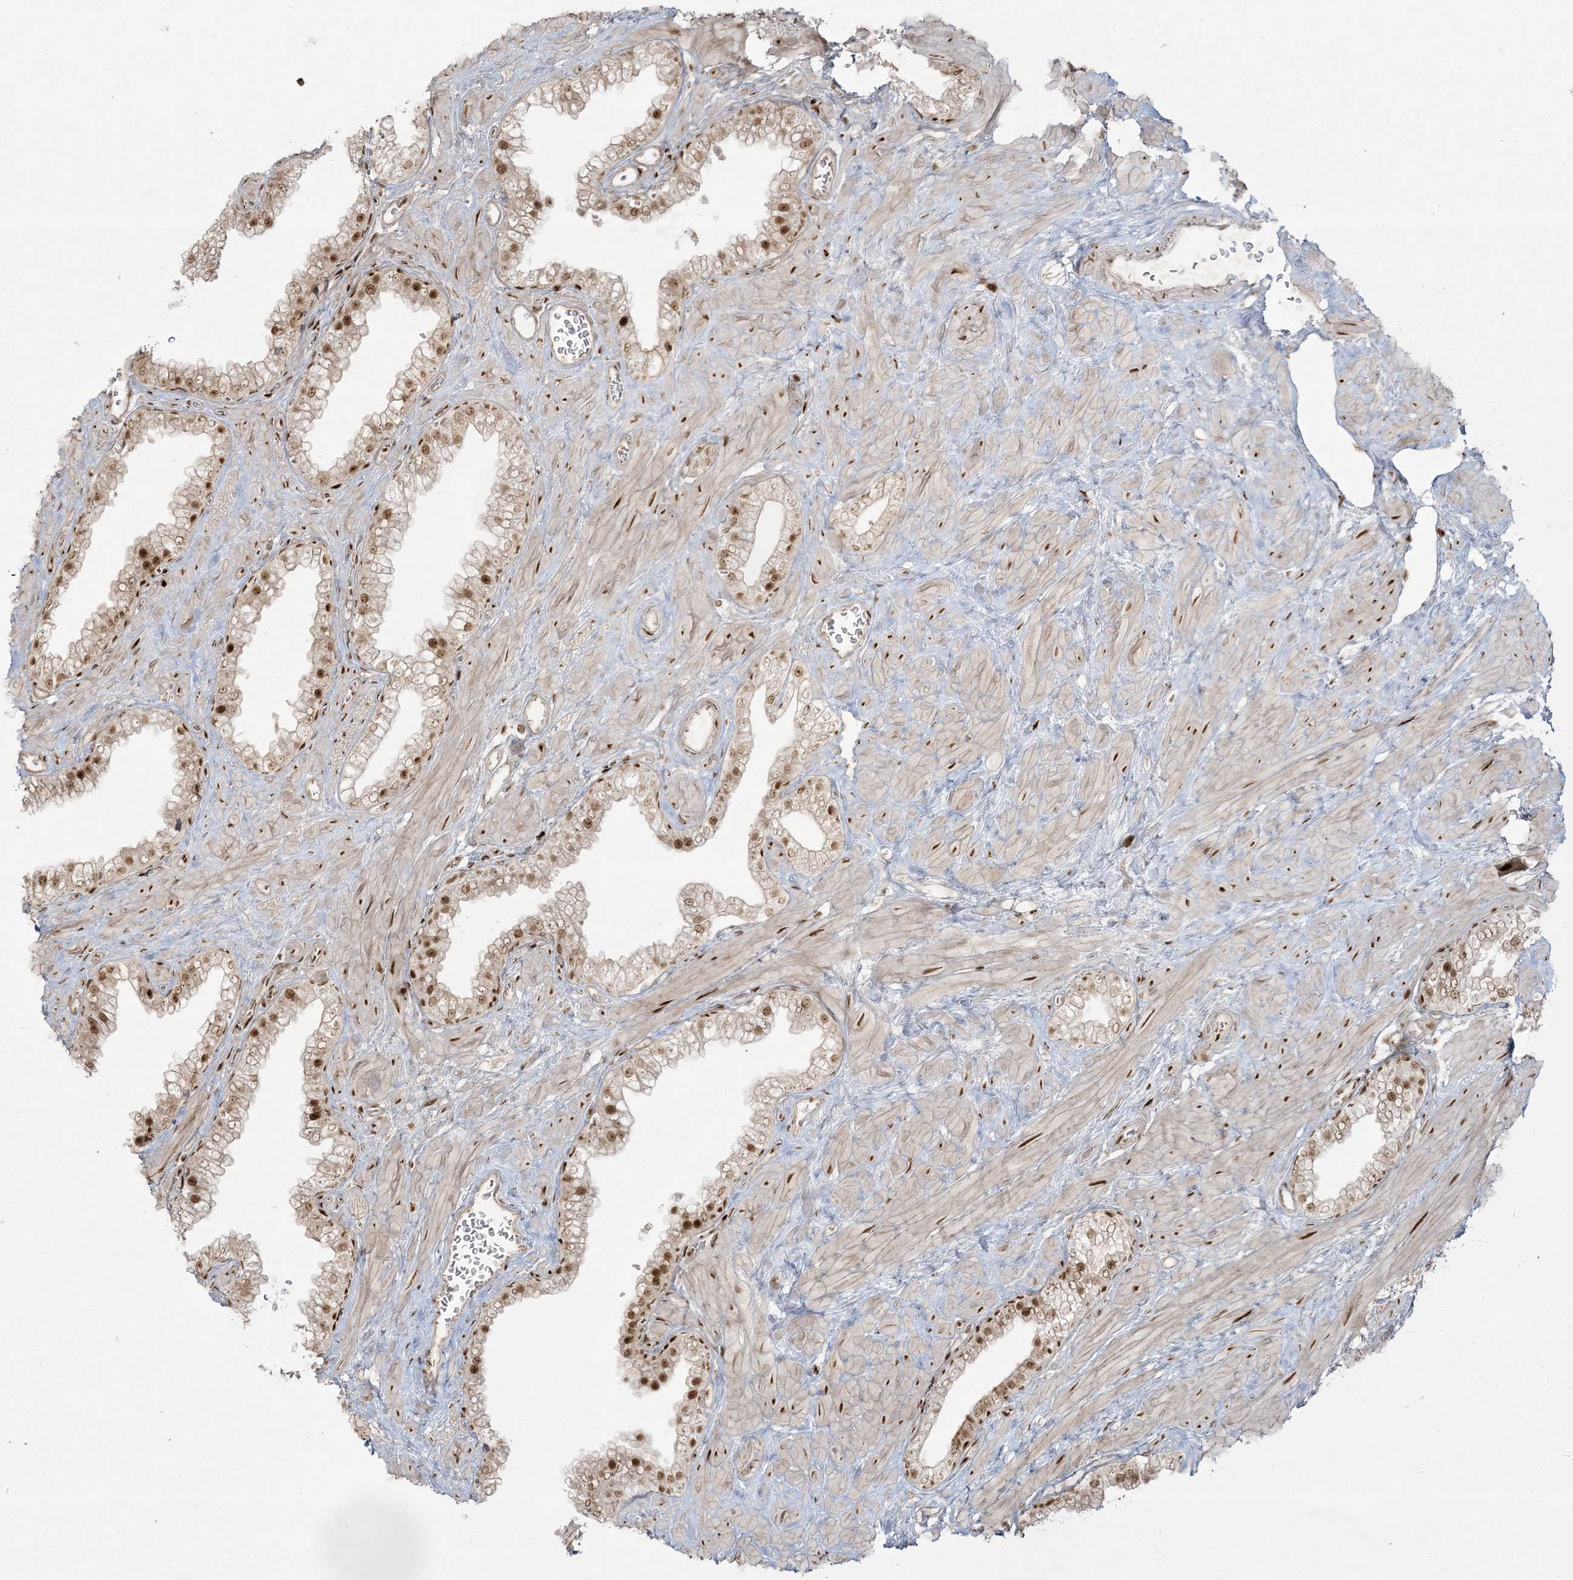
{"staining": {"intensity": "strong", "quantity": "25%-75%", "location": "nuclear"}, "tissue": "prostate", "cell_type": "Glandular cells", "image_type": "normal", "snomed": [{"axis": "morphology", "description": "Normal tissue, NOS"}, {"axis": "morphology", "description": "Urothelial carcinoma, Low grade"}, {"axis": "topography", "description": "Urinary bladder"}, {"axis": "topography", "description": "Prostate"}], "caption": "This photomicrograph shows immunohistochemistry staining of normal human prostate, with high strong nuclear positivity in approximately 25%-75% of glandular cells.", "gene": "RBM10", "patient": {"sex": "male", "age": 60}}